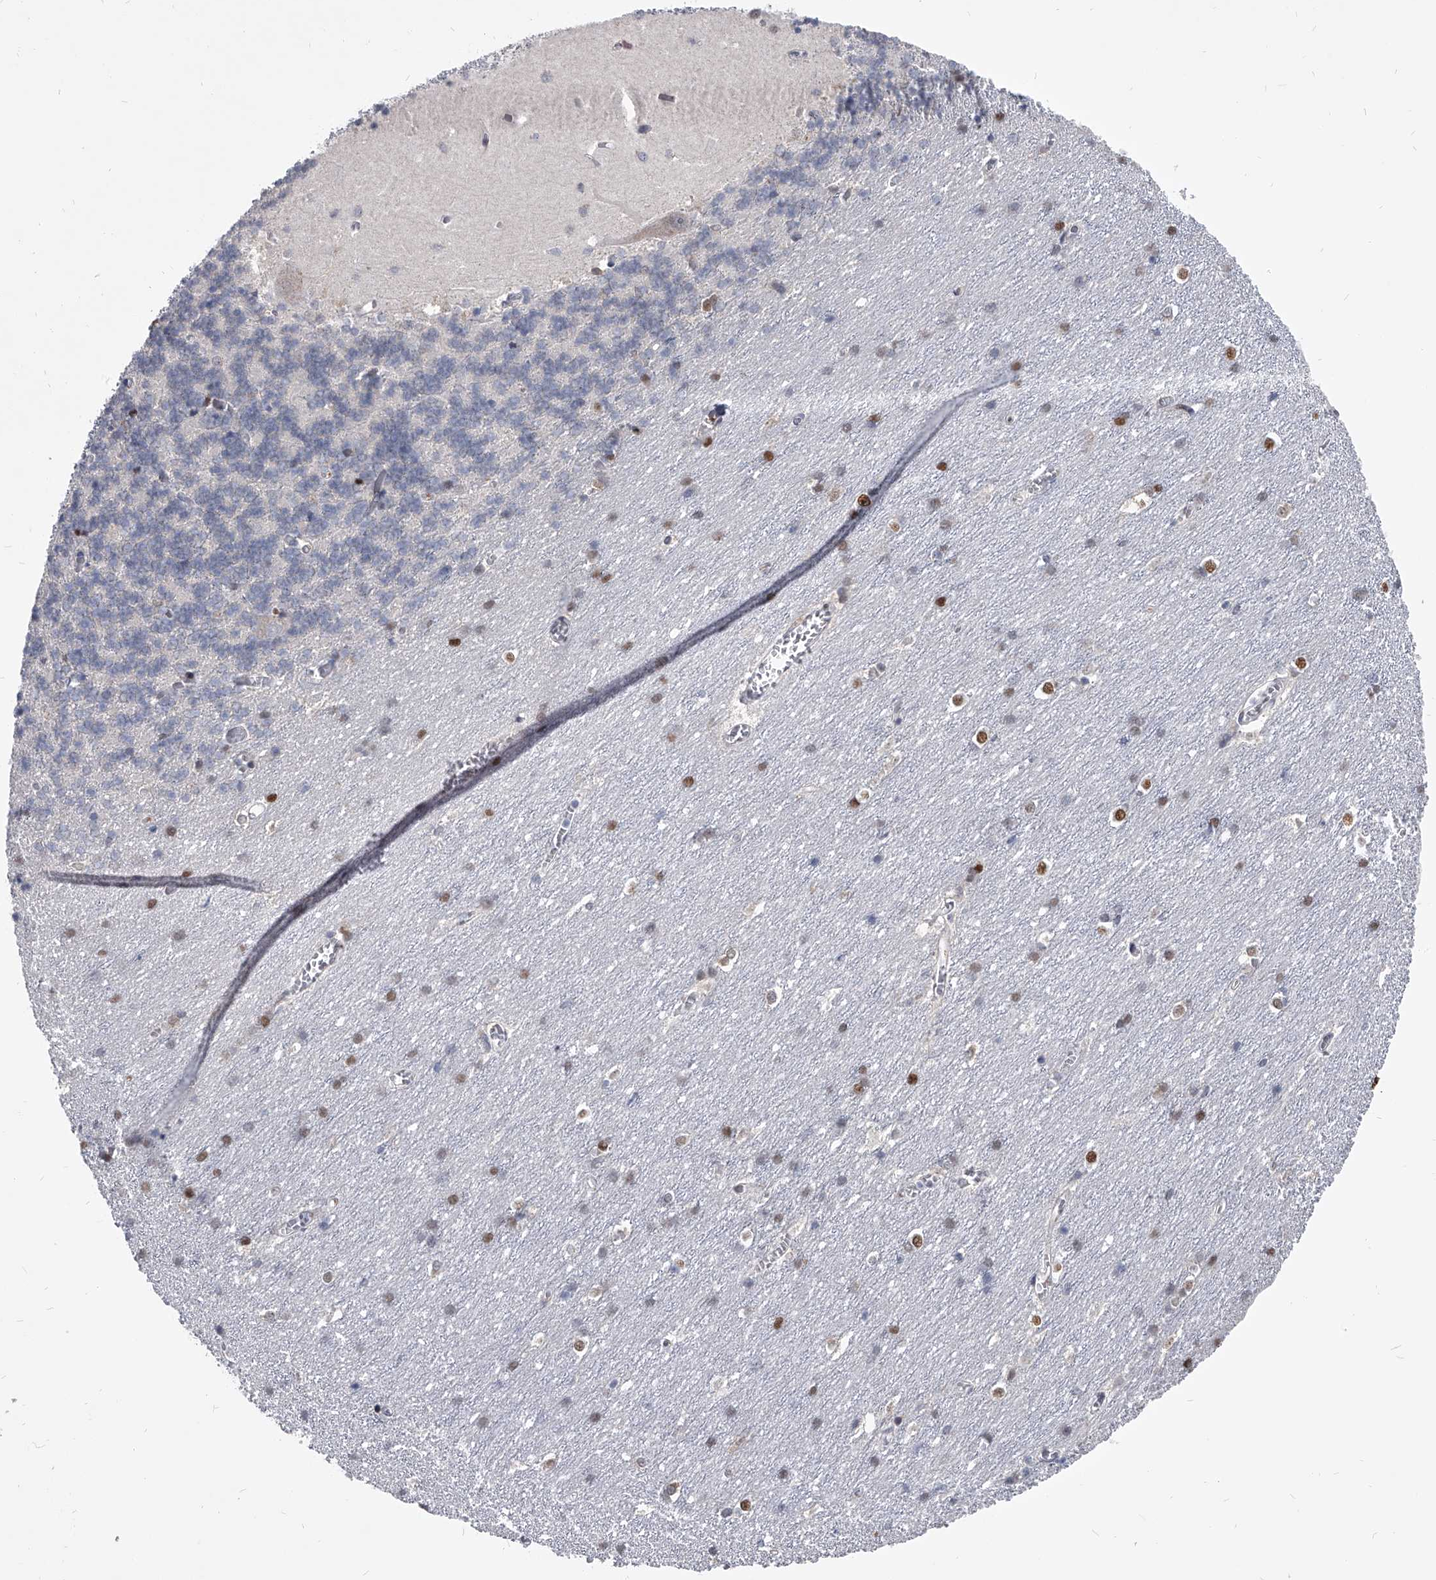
{"staining": {"intensity": "negative", "quantity": "none", "location": "none"}, "tissue": "cerebellum", "cell_type": "Cells in granular layer", "image_type": "normal", "snomed": [{"axis": "morphology", "description": "Normal tissue, NOS"}, {"axis": "topography", "description": "Cerebellum"}], "caption": "This image is of benign cerebellum stained with immunohistochemistry (IHC) to label a protein in brown with the nuclei are counter-stained blue. There is no staining in cells in granular layer. The staining was performed using DAB to visualize the protein expression in brown, while the nuclei were stained in blue with hematoxylin (Magnification: 20x).", "gene": "EVA1C", "patient": {"sex": "male", "age": 37}}